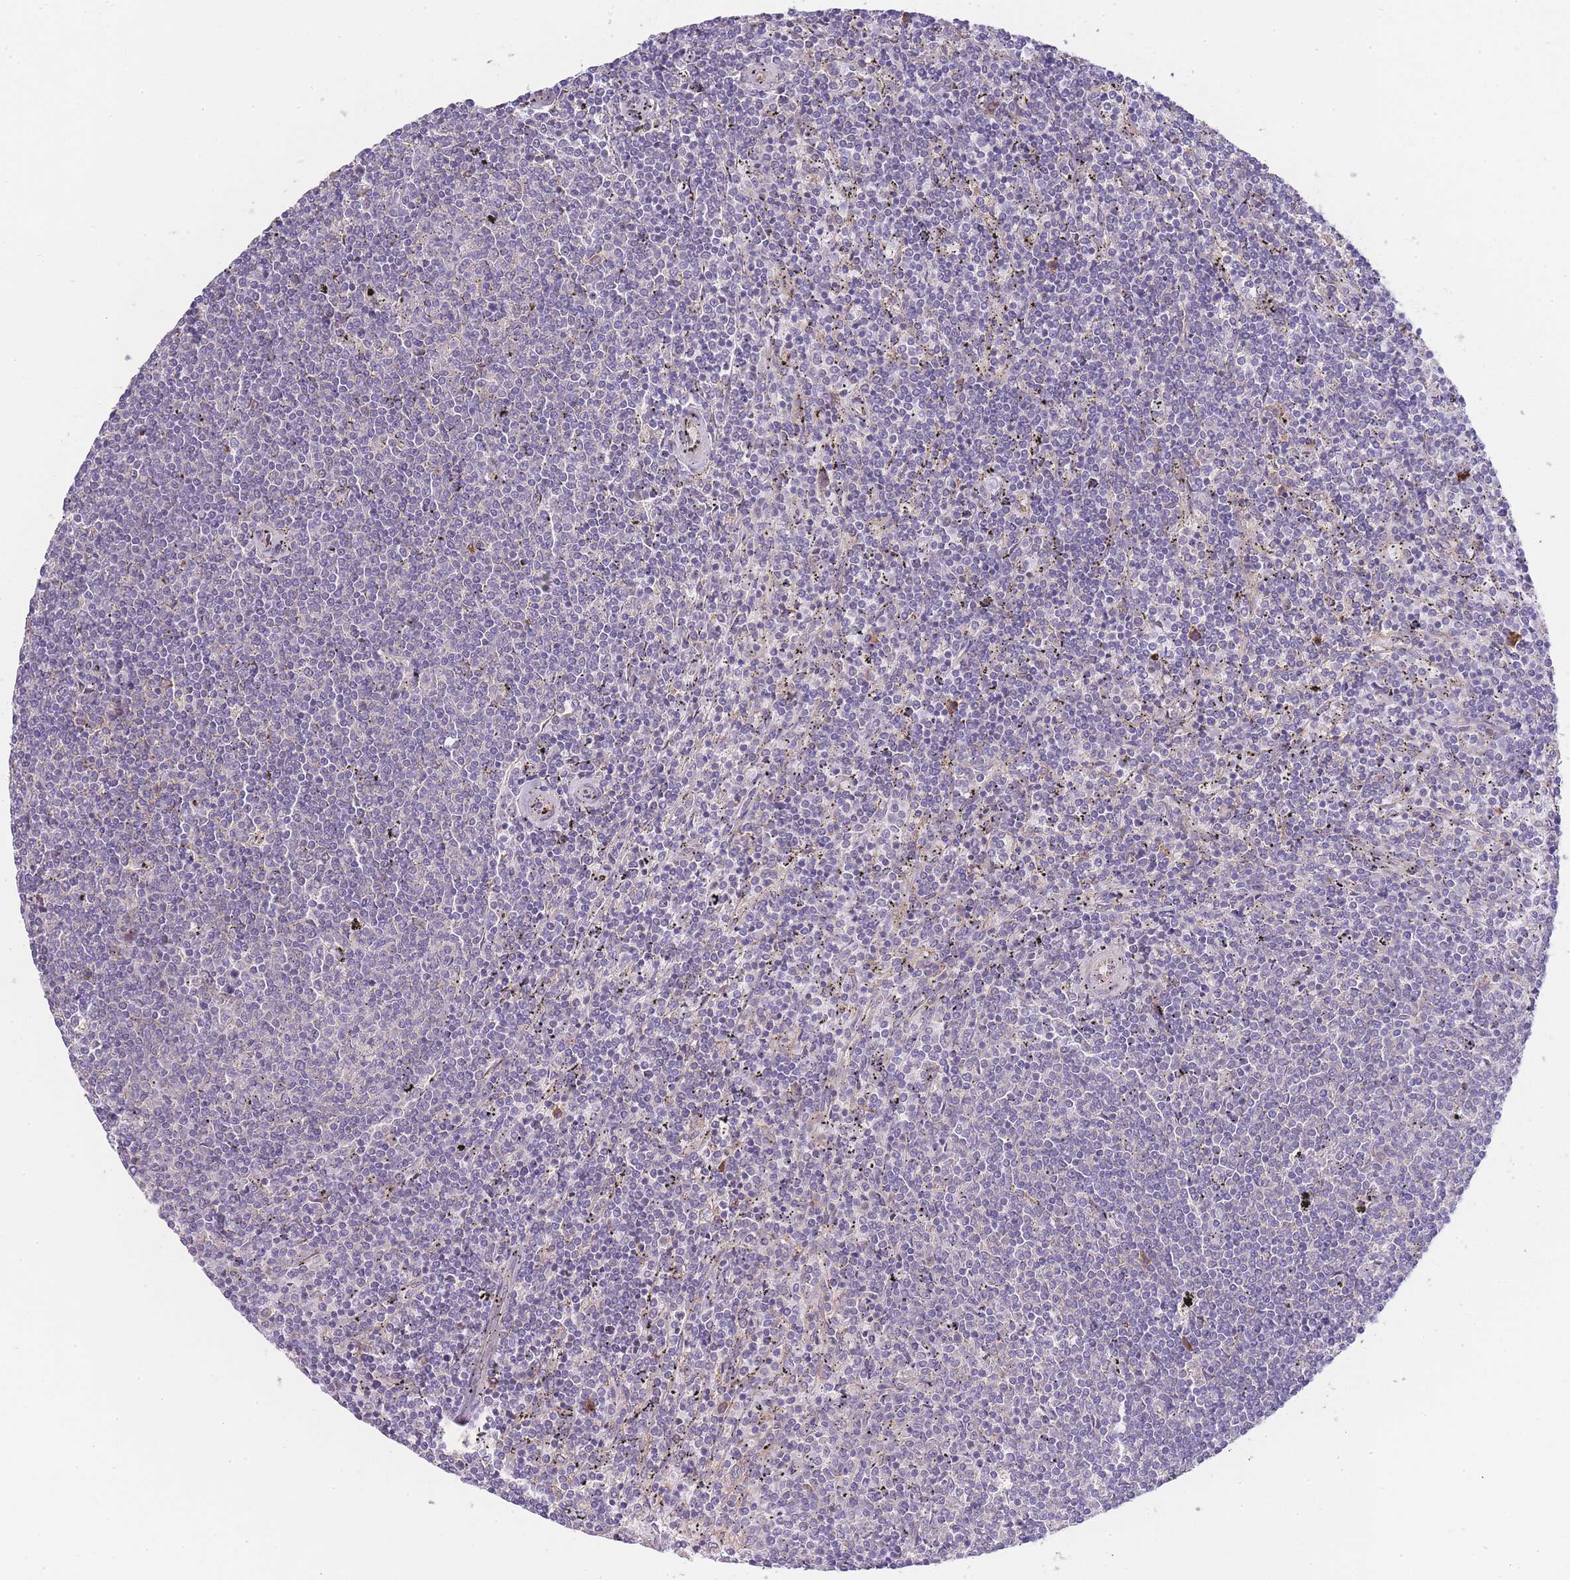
{"staining": {"intensity": "negative", "quantity": "none", "location": "none"}, "tissue": "lymphoma", "cell_type": "Tumor cells", "image_type": "cancer", "snomed": [{"axis": "morphology", "description": "Malignant lymphoma, non-Hodgkin's type, Low grade"}, {"axis": "topography", "description": "Spleen"}], "caption": "DAB immunohistochemical staining of malignant lymphoma, non-Hodgkin's type (low-grade) displays no significant positivity in tumor cells.", "gene": "BEX1", "patient": {"sex": "female", "age": 50}}